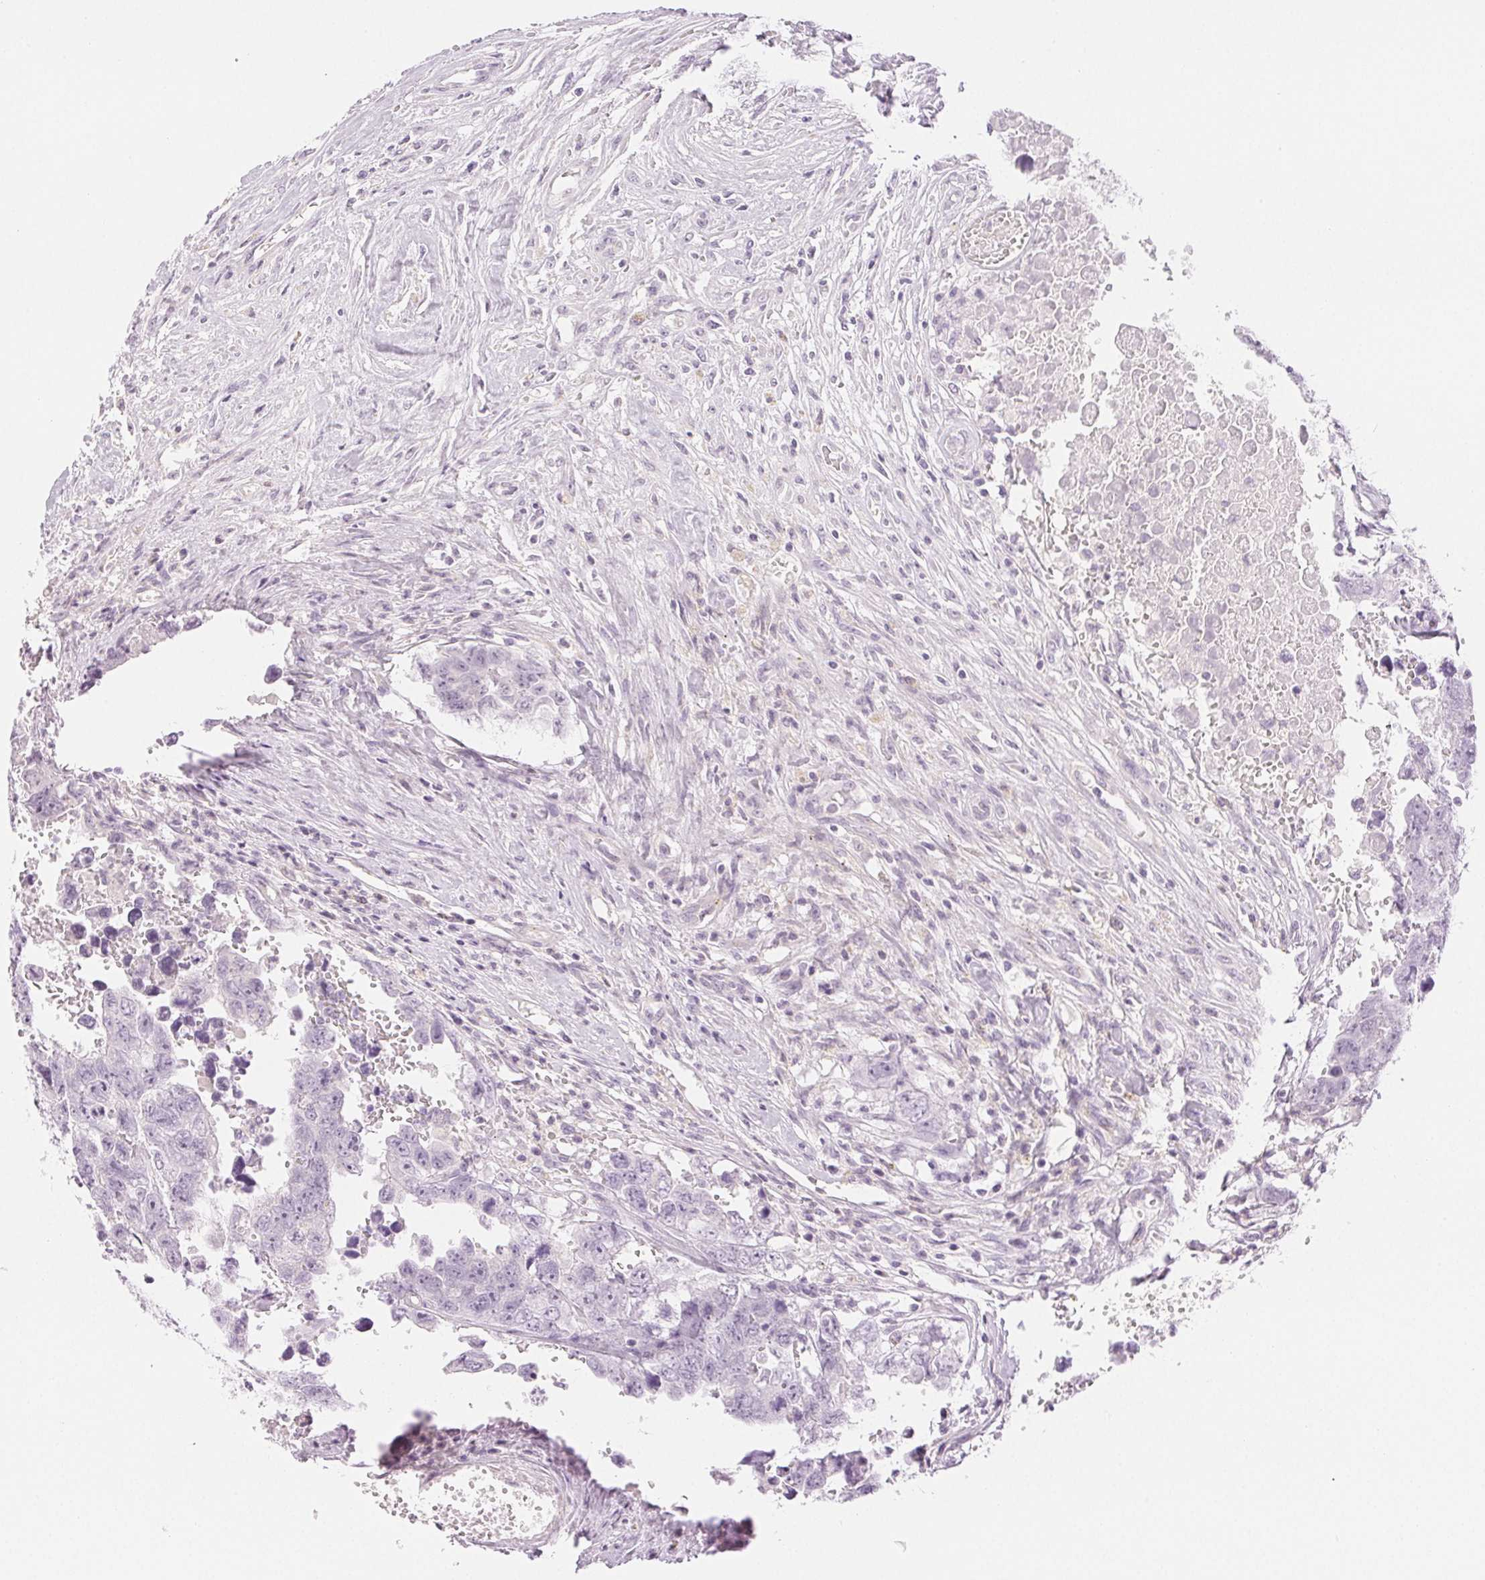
{"staining": {"intensity": "negative", "quantity": "none", "location": "none"}, "tissue": "testis cancer", "cell_type": "Tumor cells", "image_type": "cancer", "snomed": [{"axis": "morphology", "description": "Carcinoma, Embryonal, NOS"}, {"axis": "topography", "description": "Testis"}], "caption": "Tumor cells show no significant positivity in testis cancer.", "gene": "SLC5A2", "patient": {"sex": "male", "age": 22}}